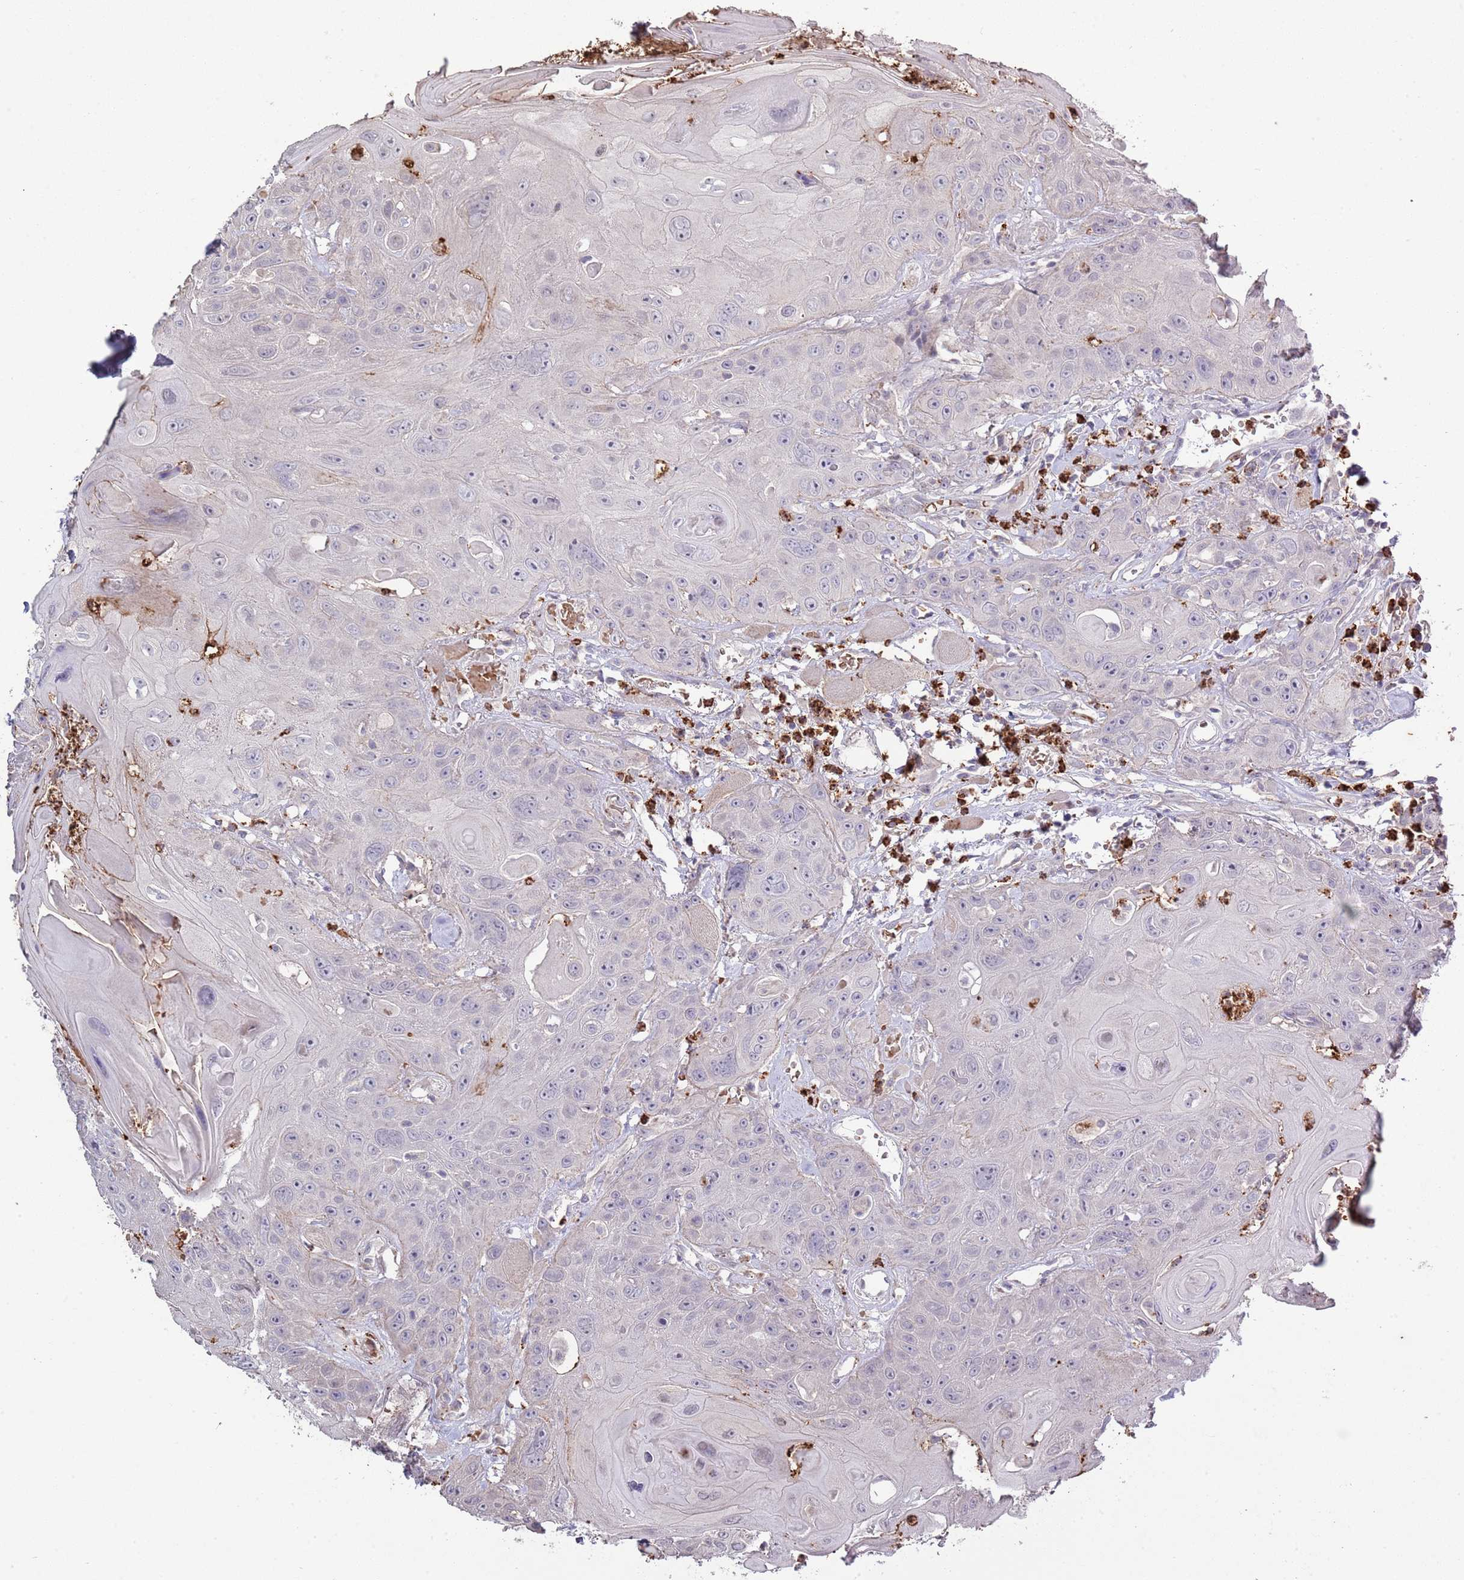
{"staining": {"intensity": "negative", "quantity": "none", "location": "none"}, "tissue": "head and neck cancer", "cell_type": "Tumor cells", "image_type": "cancer", "snomed": [{"axis": "morphology", "description": "Squamous cell carcinoma, NOS"}, {"axis": "topography", "description": "Head-Neck"}], "caption": "This is a histopathology image of immunohistochemistry staining of head and neck cancer (squamous cell carcinoma), which shows no staining in tumor cells. (Brightfield microscopy of DAB IHC at high magnification).", "gene": "P2RY13", "patient": {"sex": "female", "age": 59}}